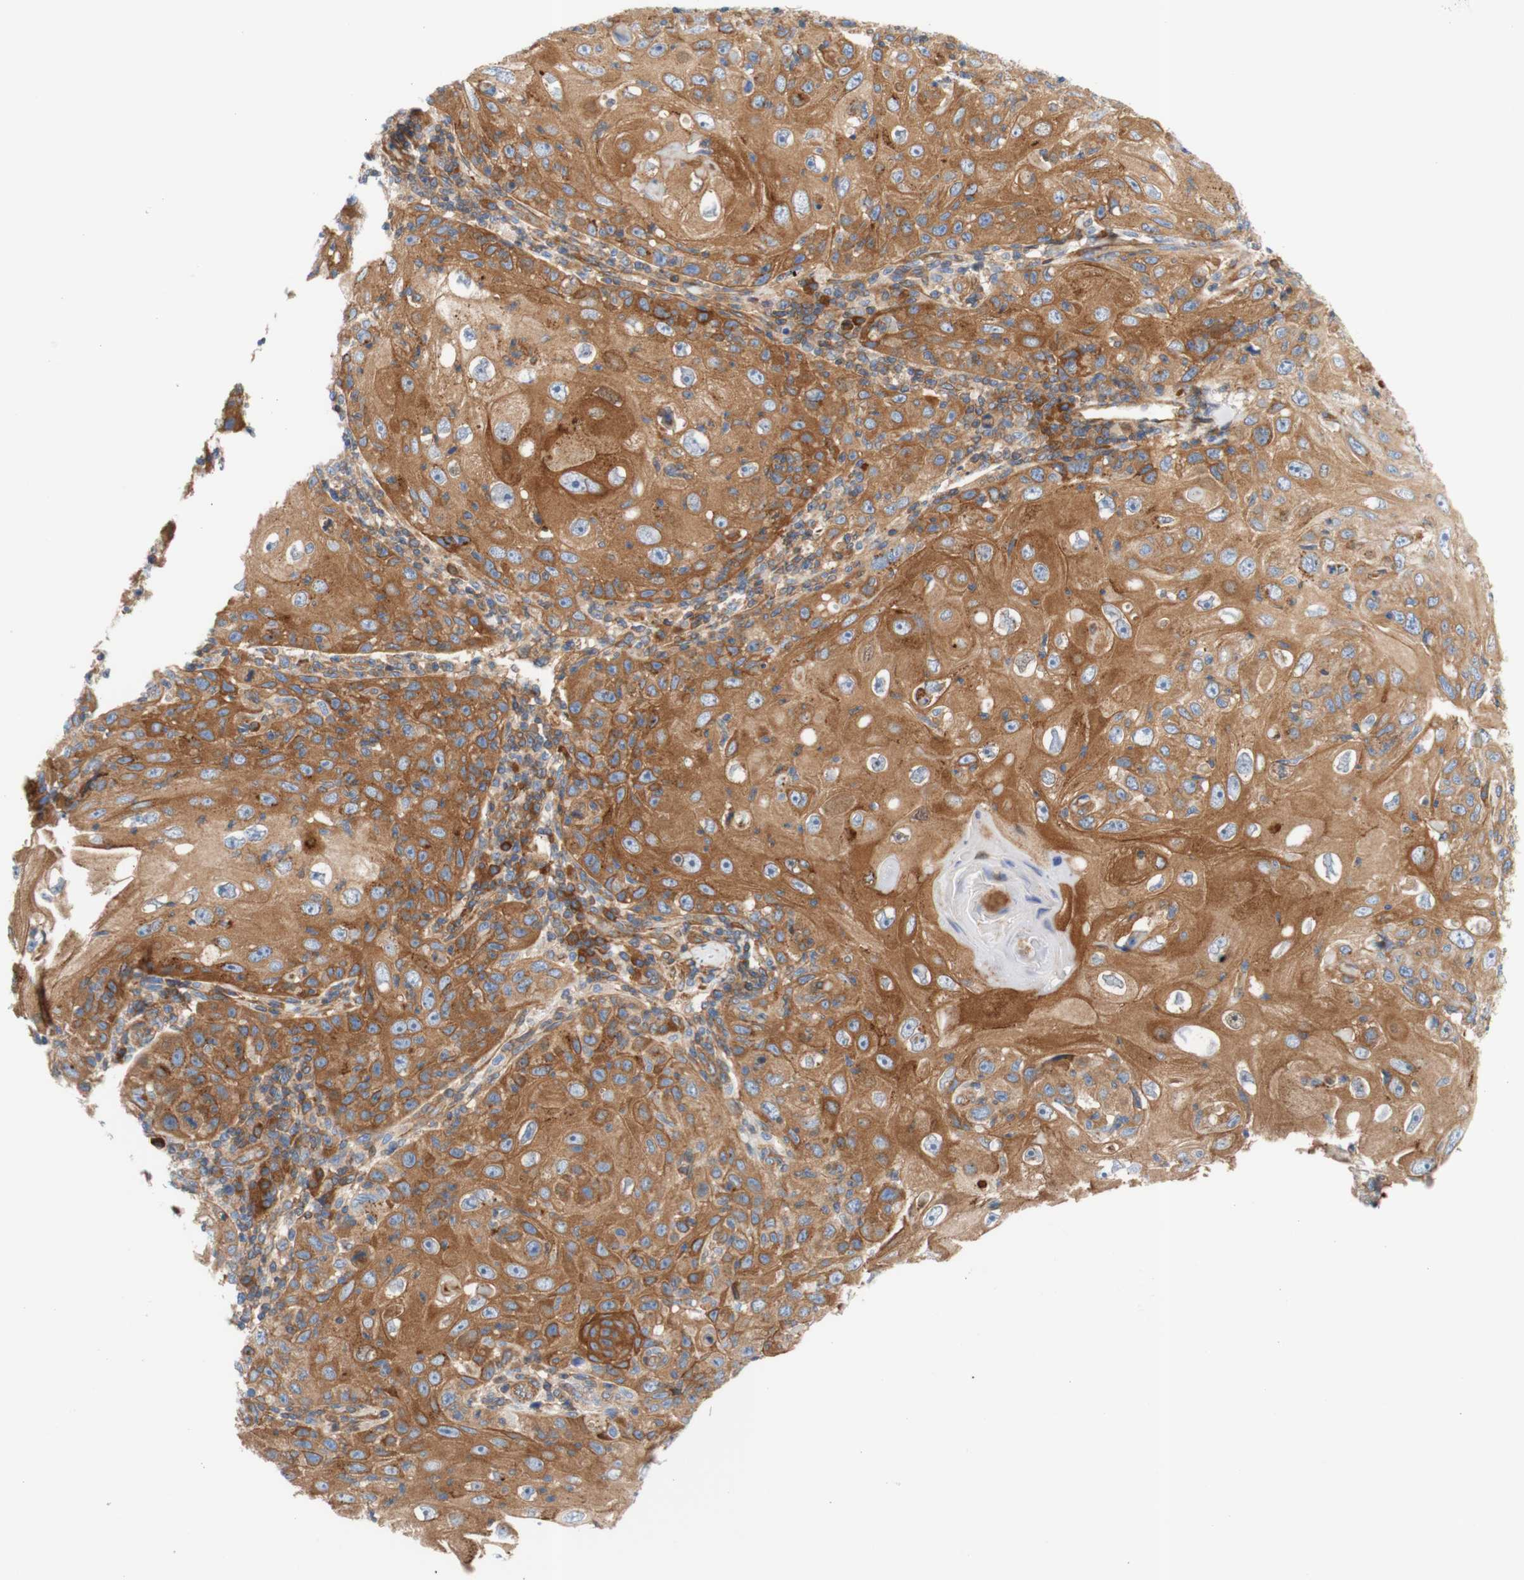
{"staining": {"intensity": "moderate", "quantity": ">75%", "location": "cytoplasmic/membranous"}, "tissue": "skin cancer", "cell_type": "Tumor cells", "image_type": "cancer", "snomed": [{"axis": "morphology", "description": "Squamous cell carcinoma, NOS"}, {"axis": "topography", "description": "Skin"}], "caption": "A brown stain labels moderate cytoplasmic/membranous staining of a protein in human squamous cell carcinoma (skin) tumor cells. (brown staining indicates protein expression, while blue staining denotes nuclei).", "gene": "STOM", "patient": {"sex": "female", "age": 88}}